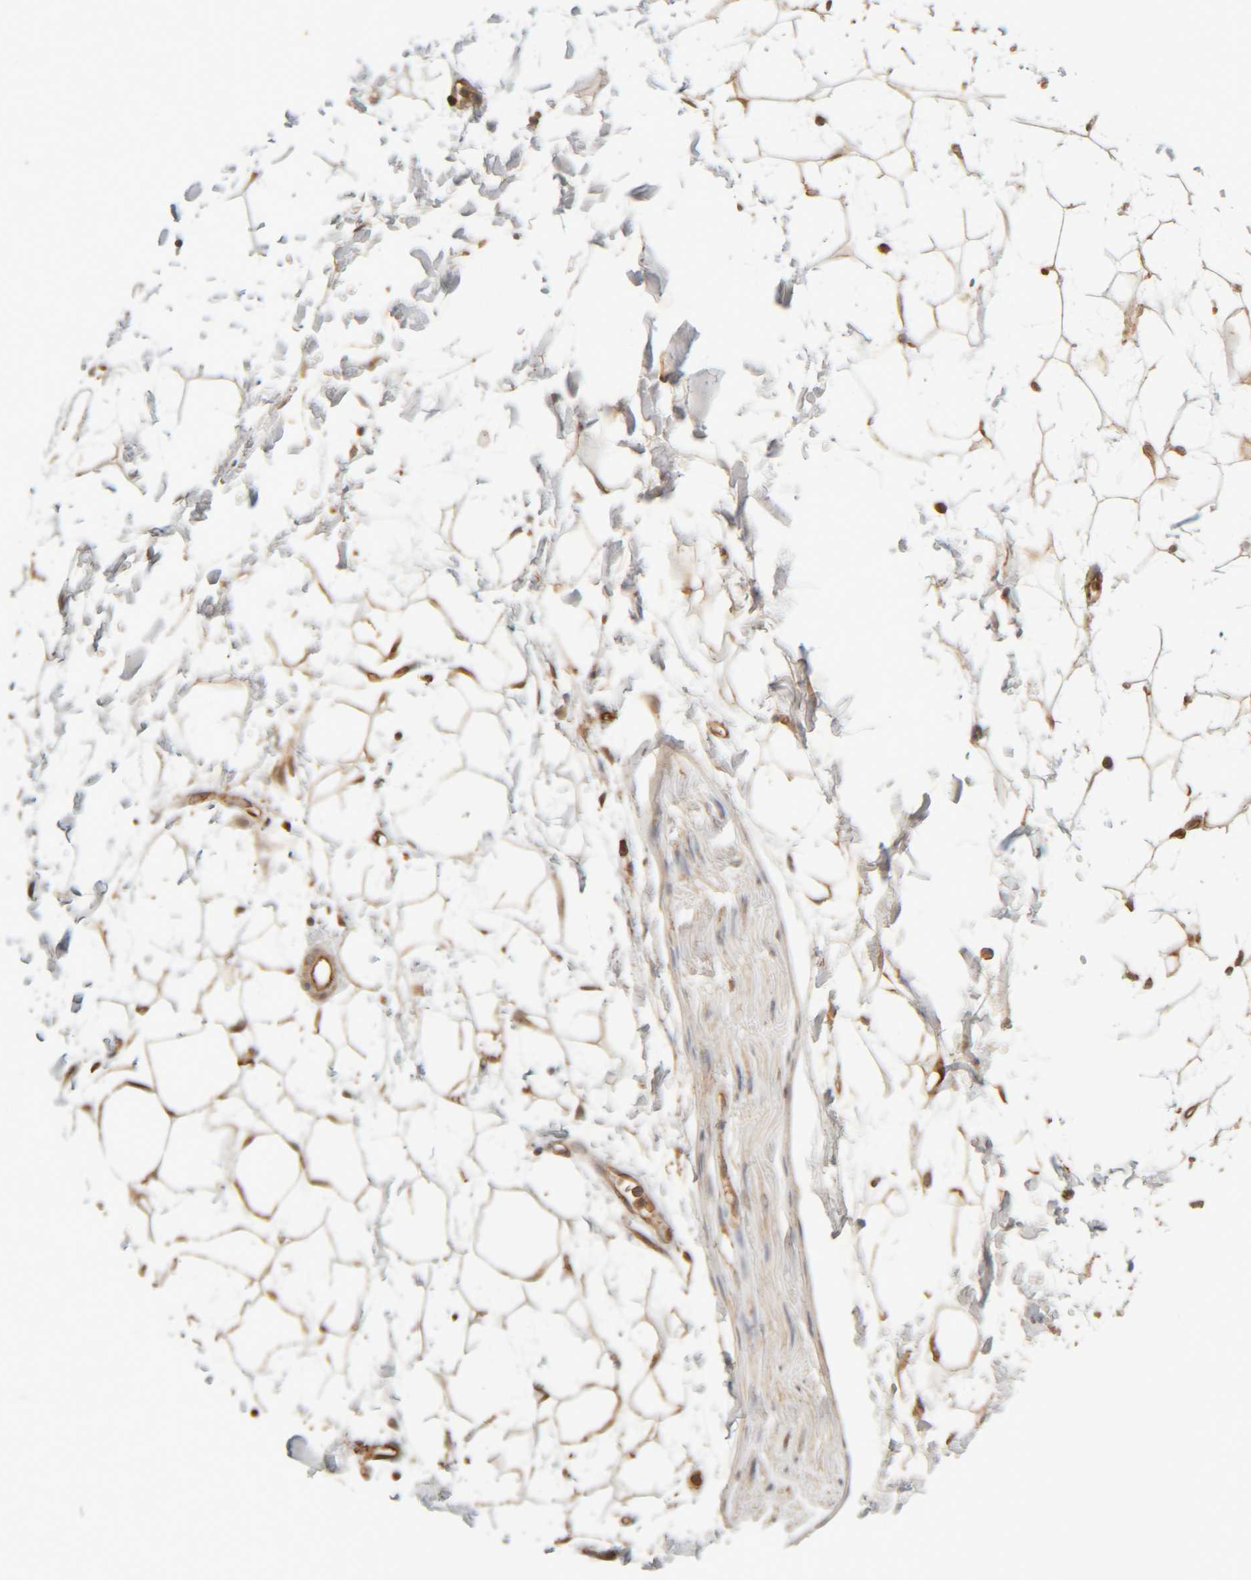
{"staining": {"intensity": "moderate", "quantity": ">75%", "location": "cytoplasmic/membranous"}, "tissue": "adipose tissue", "cell_type": "Adipocytes", "image_type": "normal", "snomed": [{"axis": "morphology", "description": "Normal tissue, NOS"}, {"axis": "topography", "description": "Soft tissue"}], "caption": "Immunohistochemical staining of unremarkable adipose tissue reveals >75% levels of moderate cytoplasmic/membranous protein expression in about >75% of adipocytes.", "gene": "TMEM192", "patient": {"sex": "male", "age": 72}}